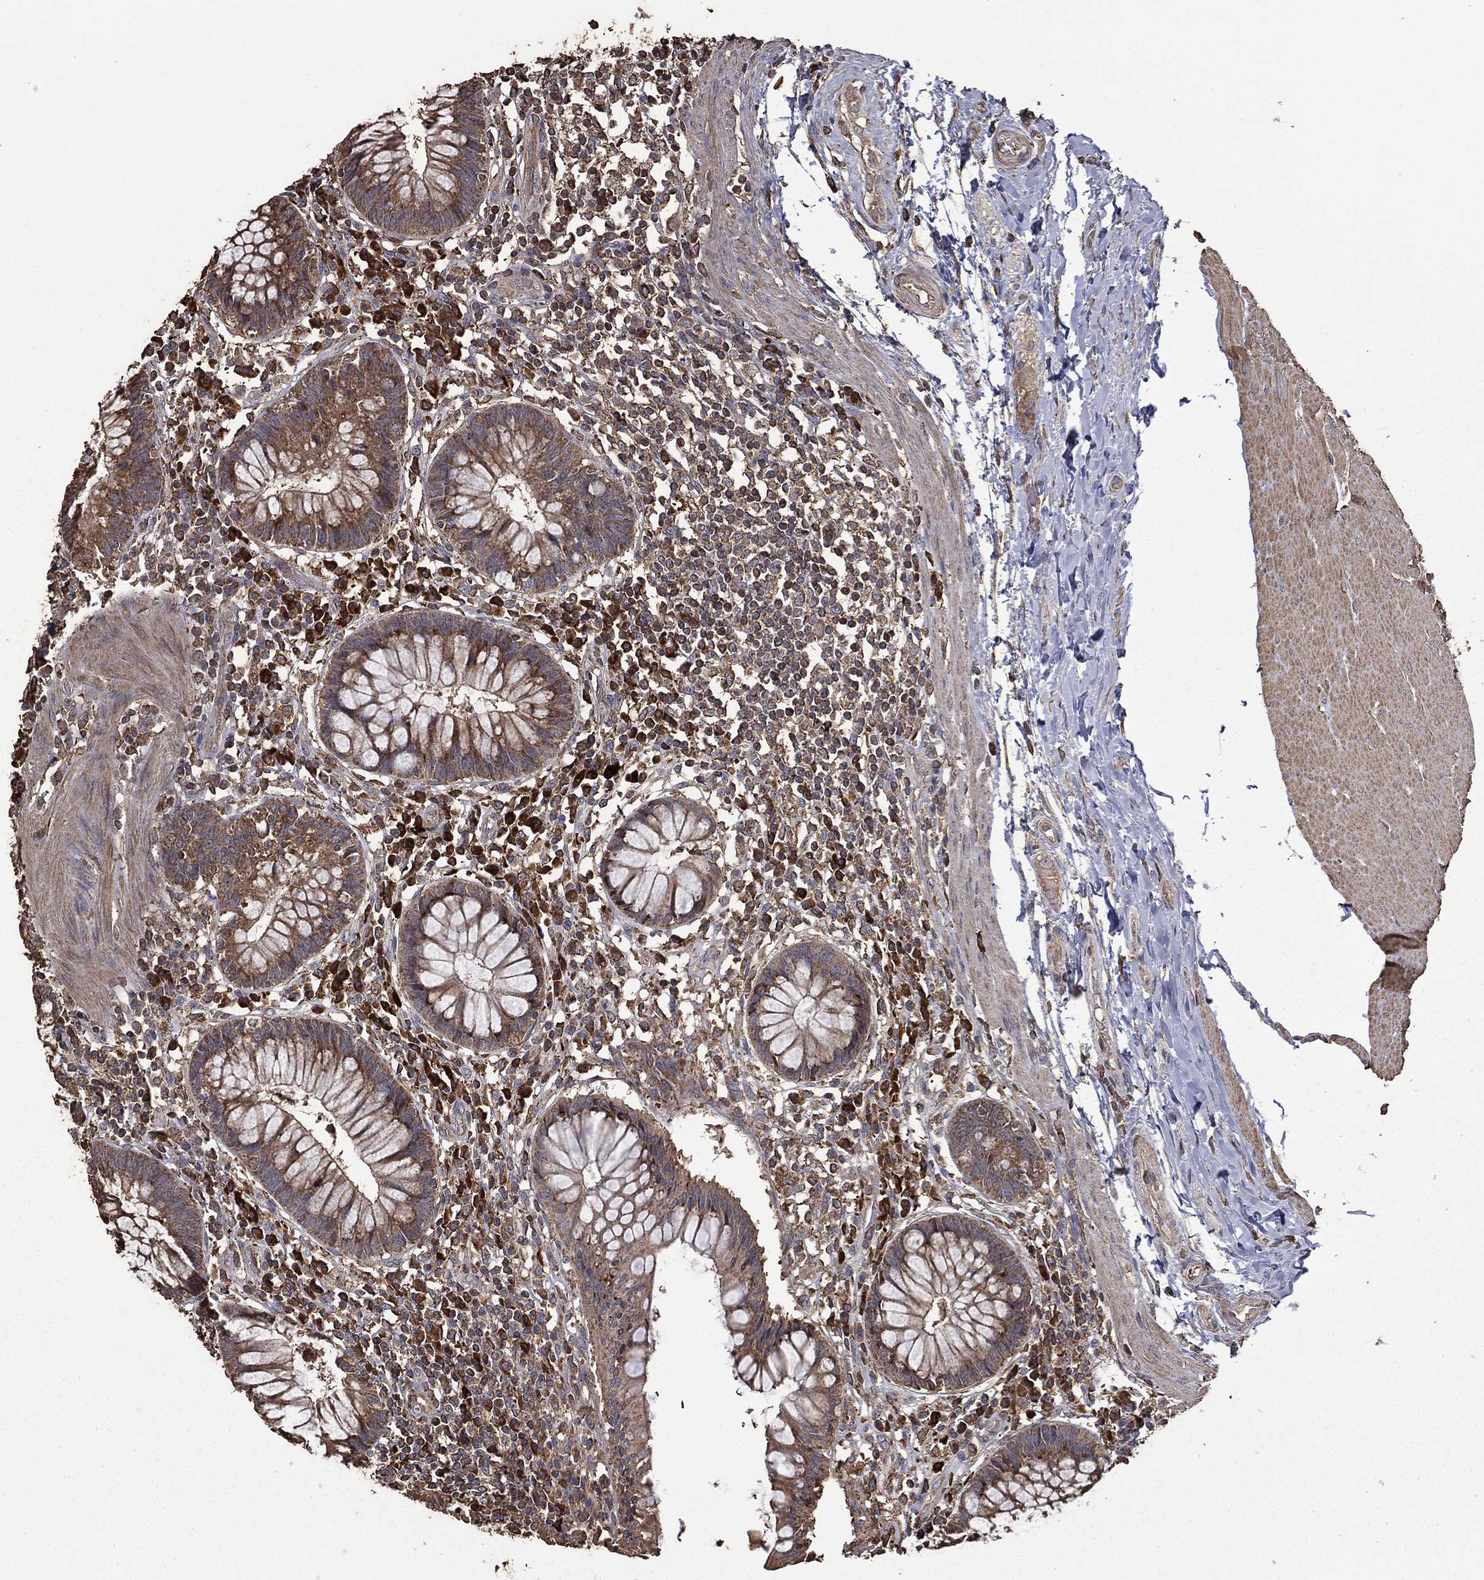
{"staining": {"intensity": "strong", "quantity": ">75%", "location": "cytoplasmic/membranous"}, "tissue": "rectum", "cell_type": "Glandular cells", "image_type": "normal", "snomed": [{"axis": "morphology", "description": "Normal tissue, NOS"}, {"axis": "topography", "description": "Rectum"}], "caption": "Immunohistochemistry of normal rectum demonstrates high levels of strong cytoplasmic/membranous positivity in approximately >75% of glandular cells.", "gene": "METTL27", "patient": {"sex": "female", "age": 58}}